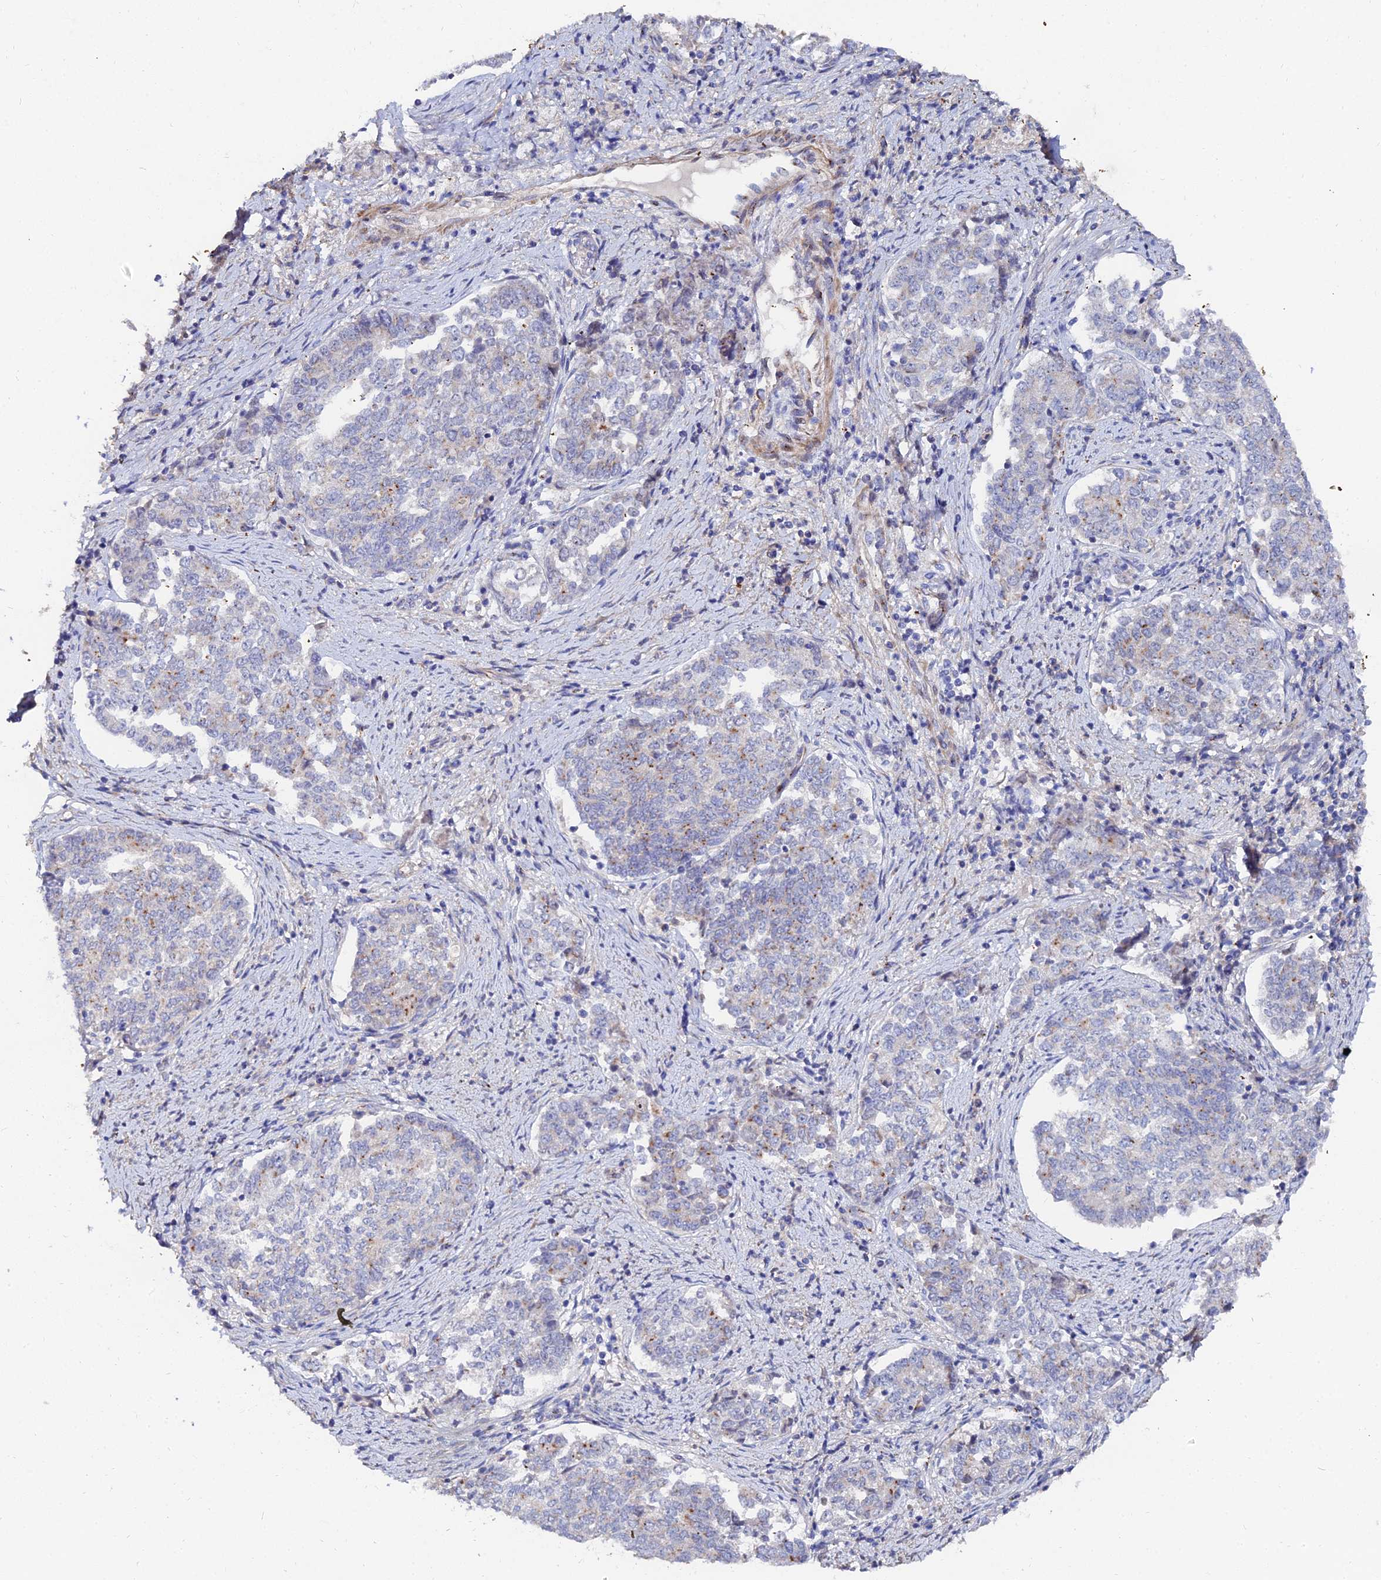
{"staining": {"intensity": "moderate", "quantity": "<25%", "location": "cytoplasmic/membranous"}, "tissue": "endometrial cancer", "cell_type": "Tumor cells", "image_type": "cancer", "snomed": [{"axis": "morphology", "description": "Adenocarcinoma, NOS"}, {"axis": "topography", "description": "Endometrium"}], "caption": "Endometrial adenocarcinoma was stained to show a protein in brown. There is low levels of moderate cytoplasmic/membranous positivity in about <25% of tumor cells.", "gene": "BORCS8", "patient": {"sex": "female", "age": 80}}